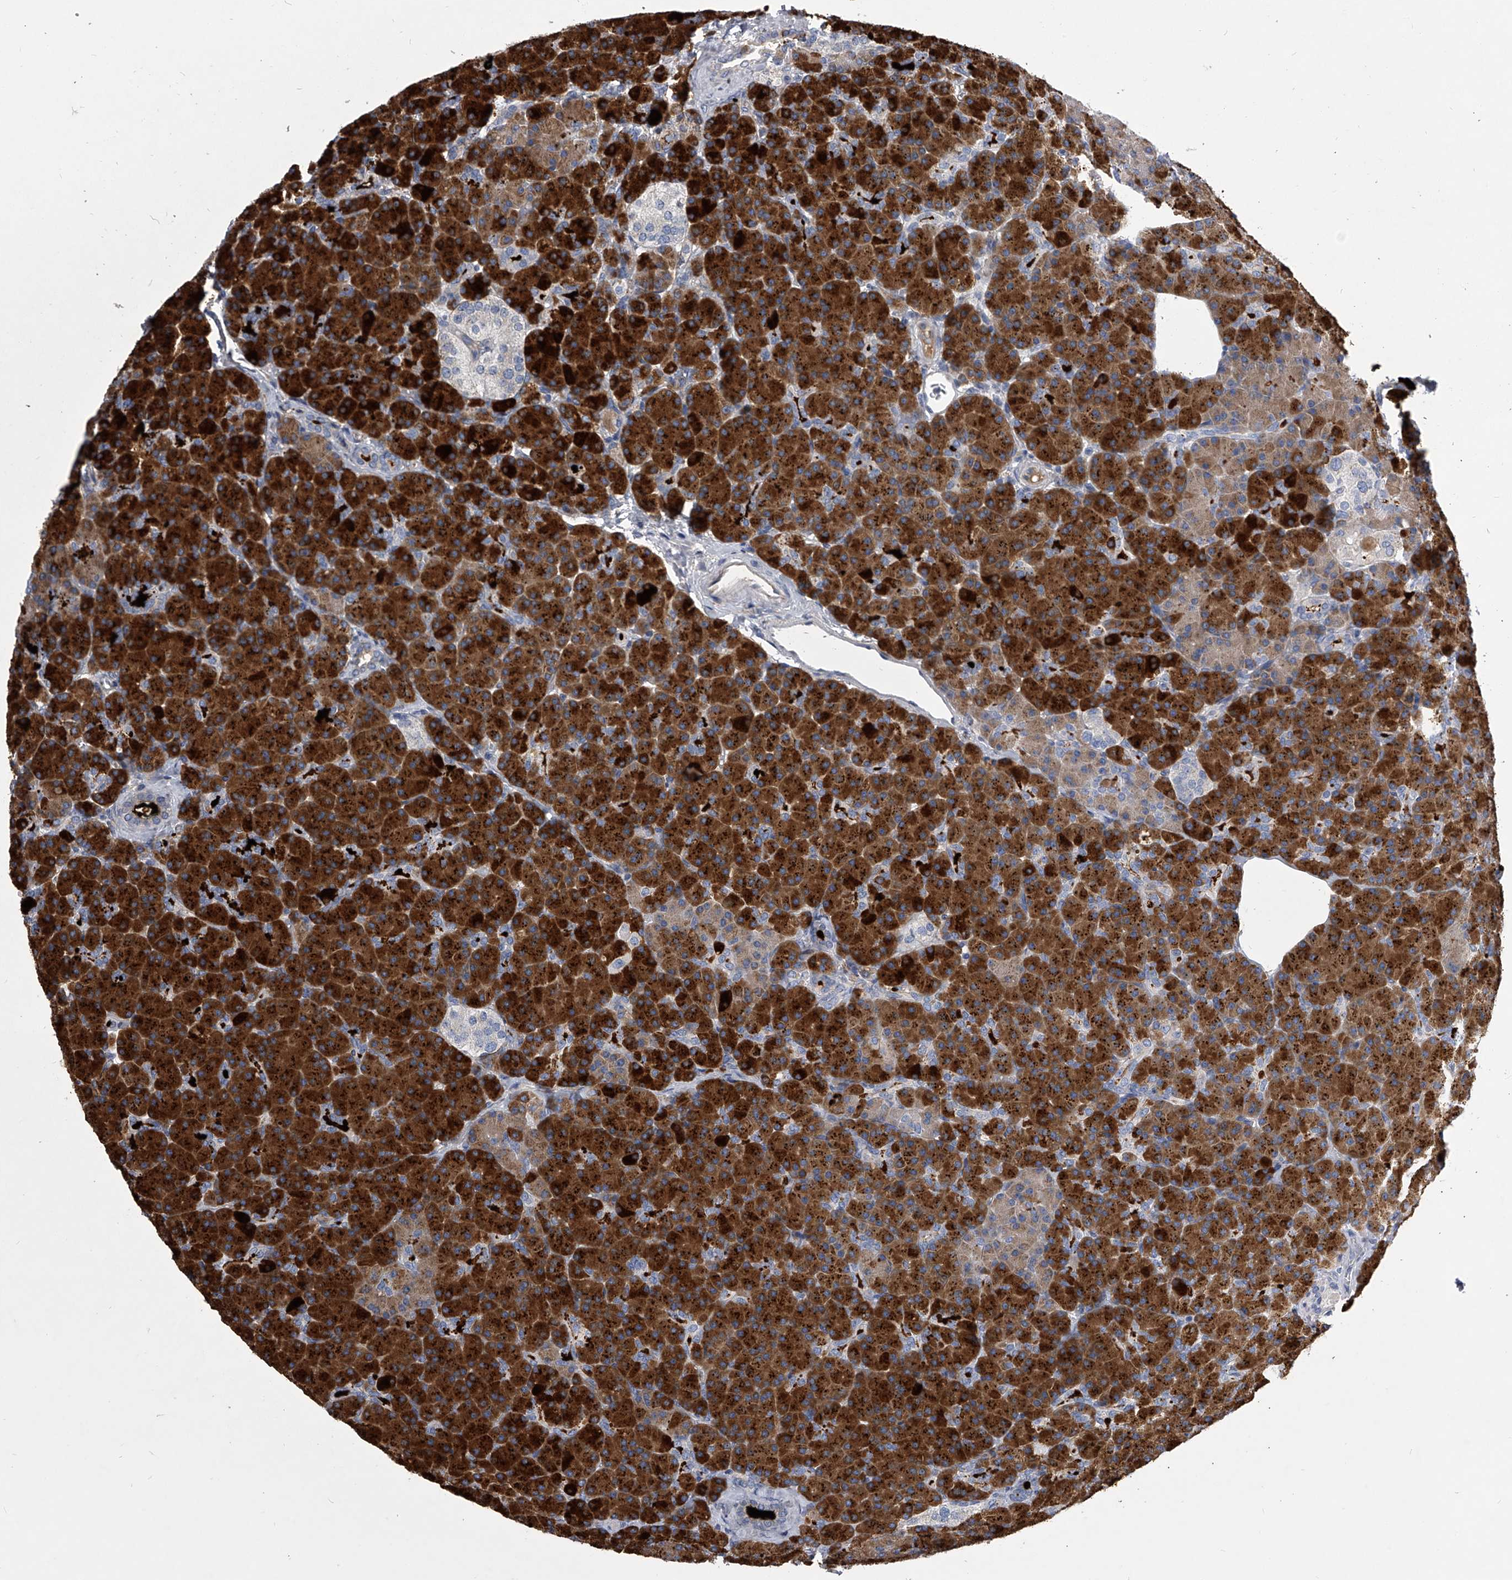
{"staining": {"intensity": "strong", "quantity": ">75%", "location": "cytoplasmic/membranous"}, "tissue": "pancreas", "cell_type": "Exocrine glandular cells", "image_type": "normal", "snomed": [{"axis": "morphology", "description": "Normal tissue, NOS"}, {"axis": "topography", "description": "Pancreas"}], "caption": "Protein expression analysis of unremarkable pancreas shows strong cytoplasmic/membranous staining in about >75% of exocrine glandular cells.", "gene": "CCR4", "patient": {"sex": "female", "age": 43}}